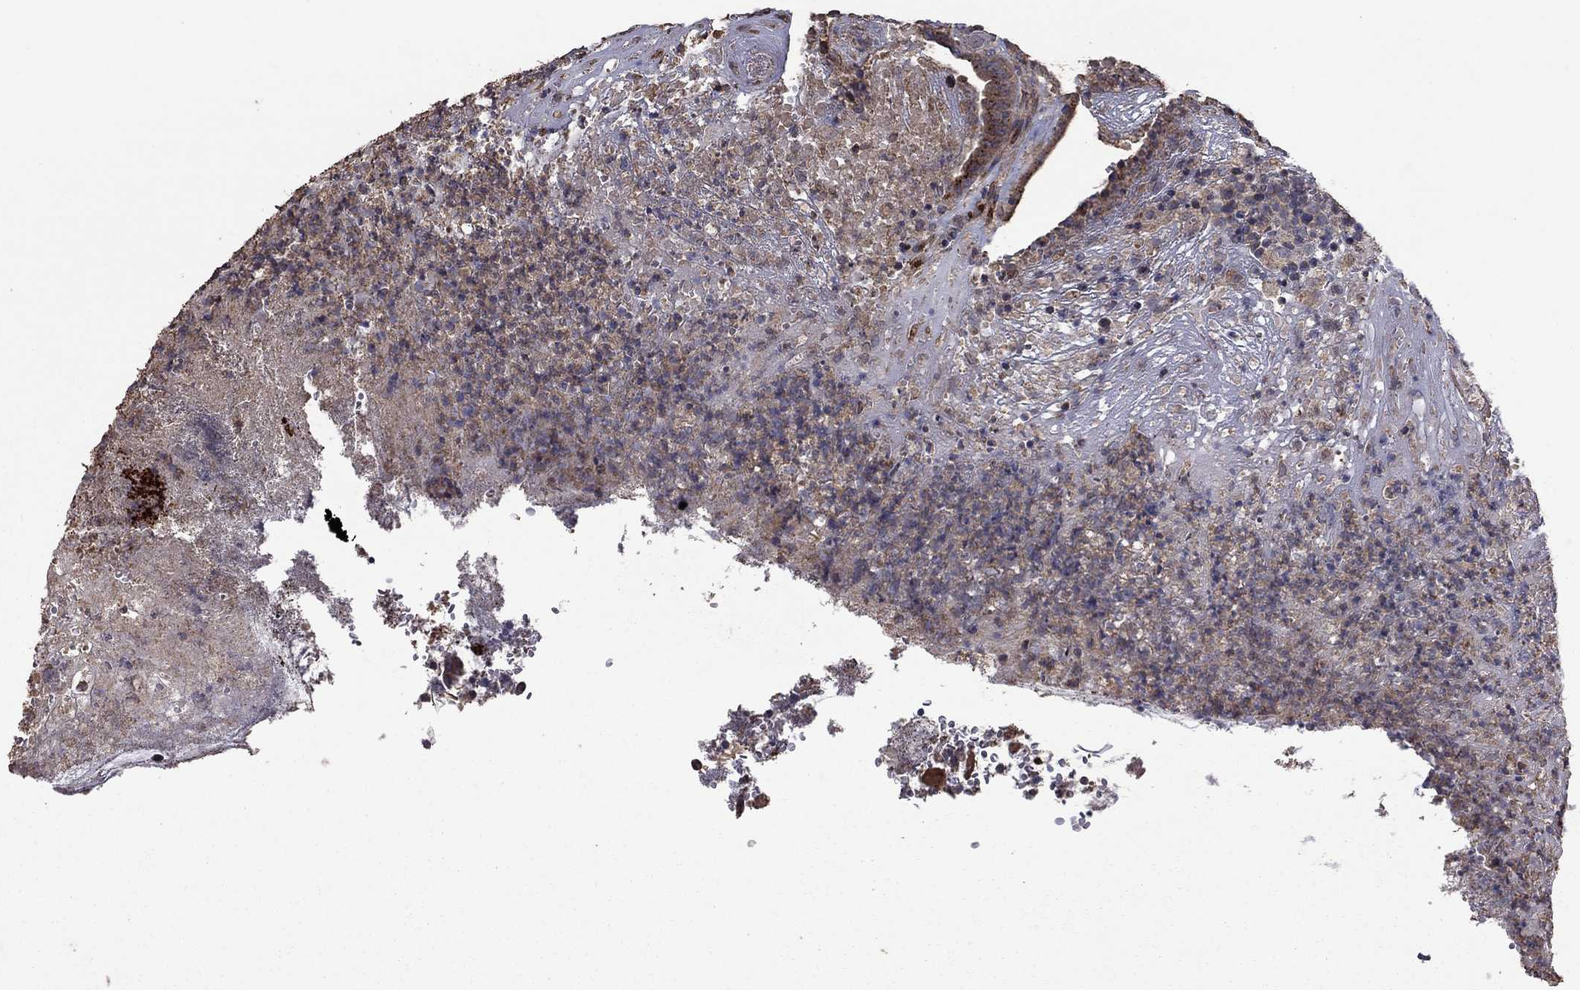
{"staining": {"intensity": "moderate", "quantity": "<25%", "location": "cytoplasmic/membranous"}, "tissue": "colorectal cancer", "cell_type": "Tumor cells", "image_type": "cancer", "snomed": [{"axis": "morphology", "description": "Adenocarcinoma, NOS"}, {"axis": "topography", "description": "Colon"}], "caption": "This is an image of immunohistochemistry (IHC) staining of colorectal cancer (adenocarcinoma), which shows moderate expression in the cytoplasmic/membranous of tumor cells.", "gene": "FLT4", "patient": {"sex": "female", "age": 75}}